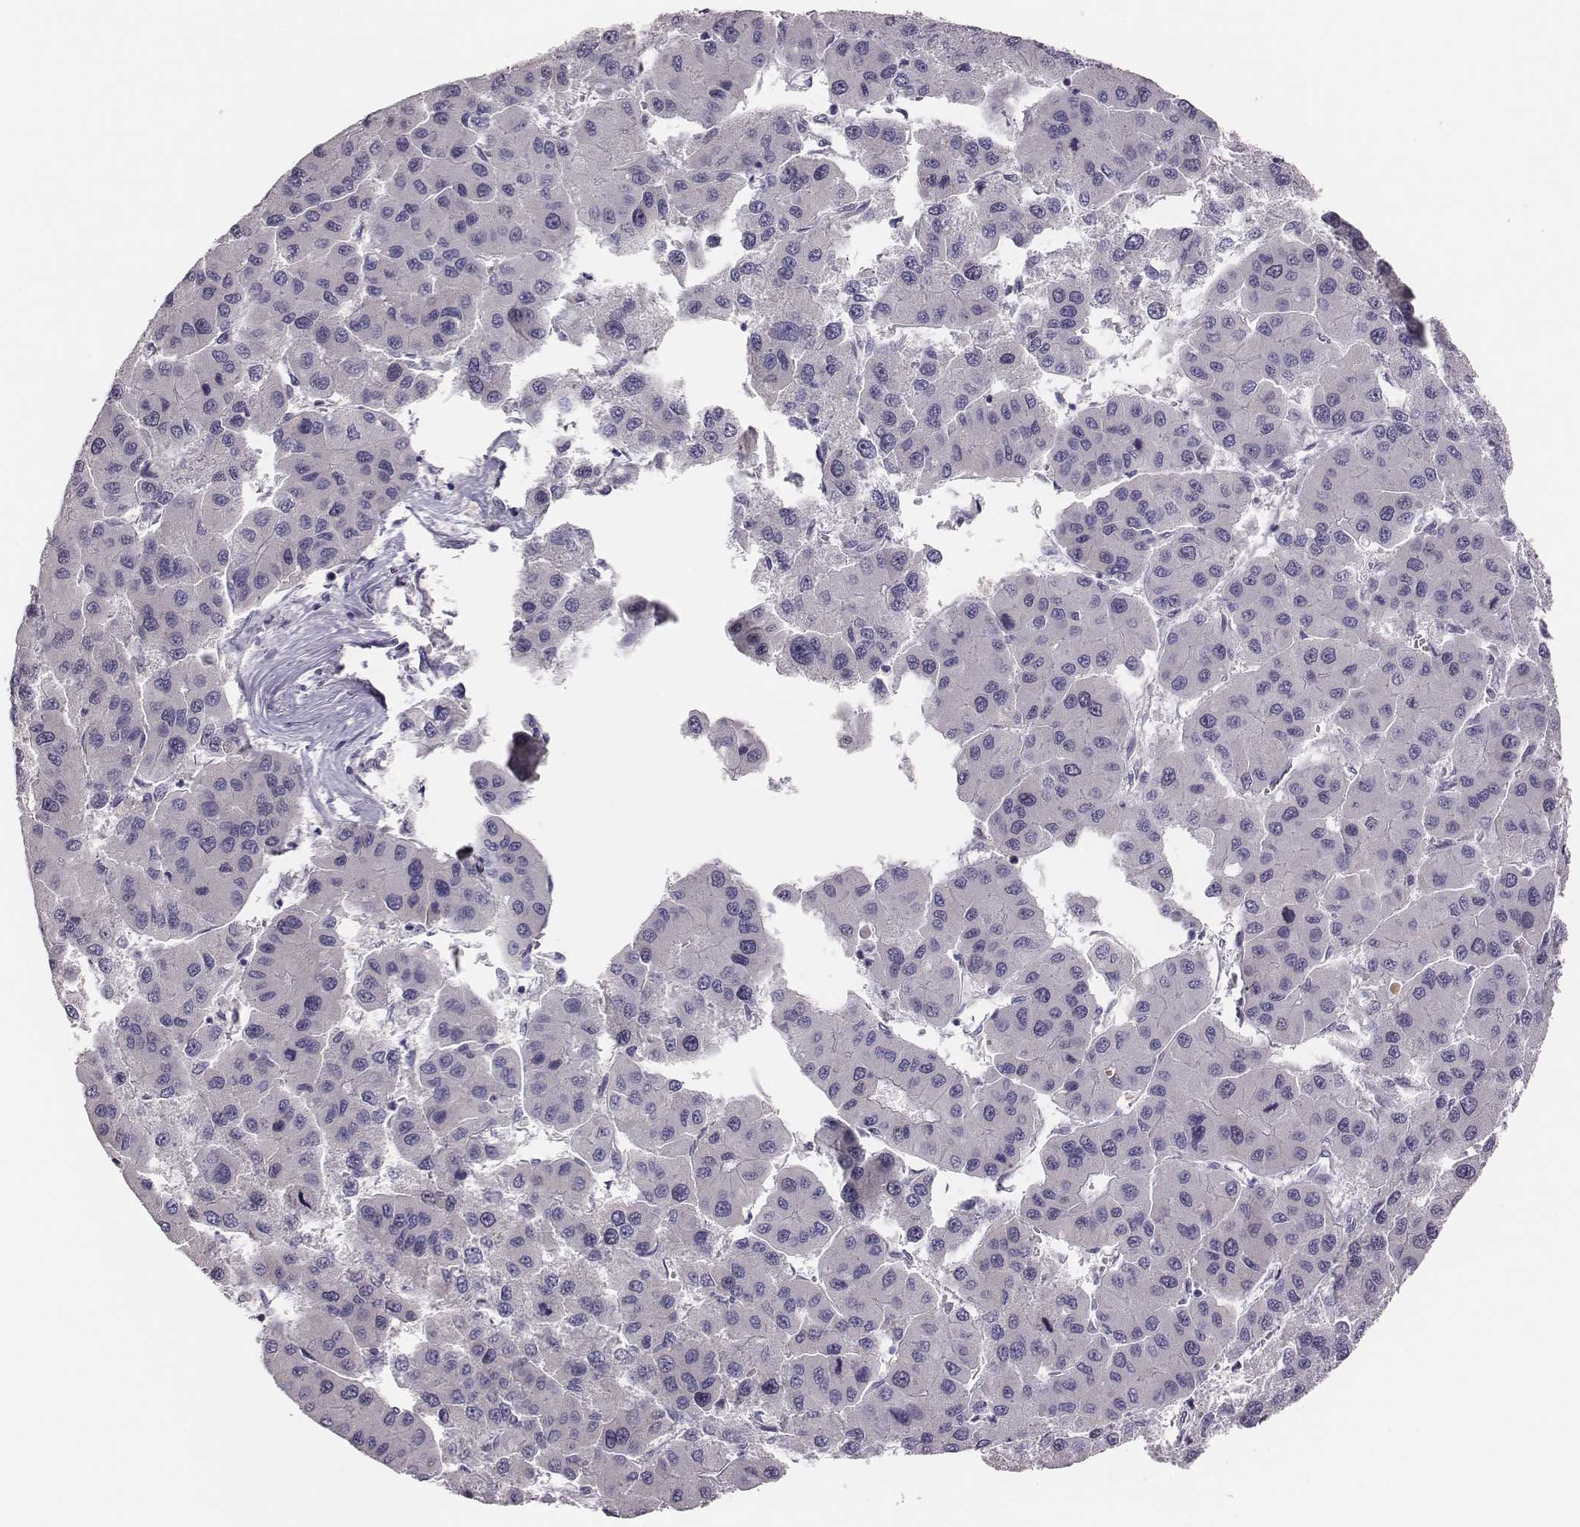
{"staining": {"intensity": "negative", "quantity": "none", "location": "none"}, "tissue": "liver cancer", "cell_type": "Tumor cells", "image_type": "cancer", "snomed": [{"axis": "morphology", "description": "Carcinoma, Hepatocellular, NOS"}, {"axis": "topography", "description": "Liver"}], "caption": "A high-resolution histopathology image shows immunohistochemistry staining of liver cancer (hepatocellular carcinoma), which demonstrates no significant positivity in tumor cells.", "gene": "PBK", "patient": {"sex": "male", "age": 73}}